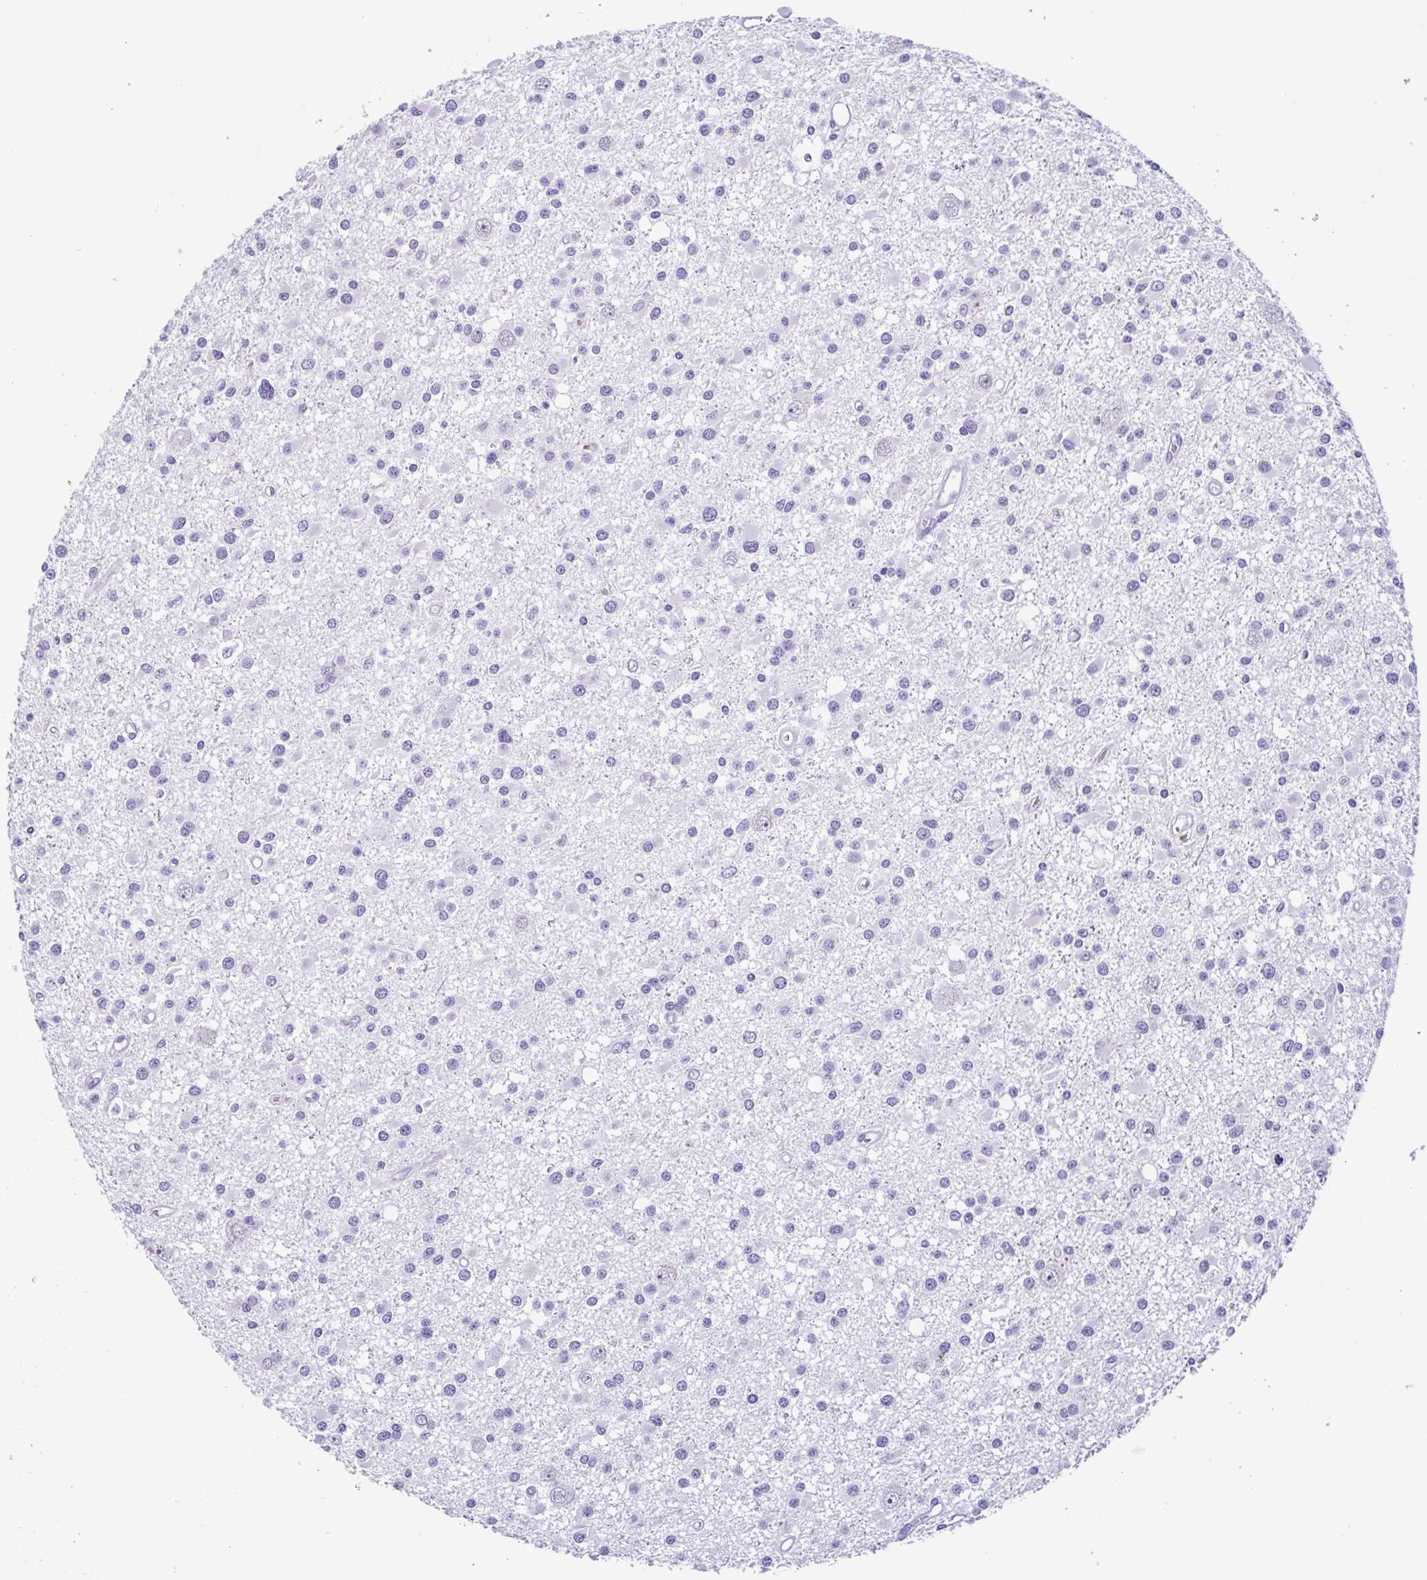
{"staining": {"intensity": "negative", "quantity": "none", "location": "none"}, "tissue": "glioma", "cell_type": "Tumor cells", "image_type": "cancer", "snomed": [{"axis": "morphology", "description": "Glioma, malignant, High grade"}, {"axis": "topography", "description": "Brain"}], "caption": "Immunohistochemistry (IHC) image of human malignant high-grade glioma stained for a protein (brown), which demonstrates no positivity in tumor cells.", "gene": "SPATA16", "patient": {"sex": "male", "age": 54}}